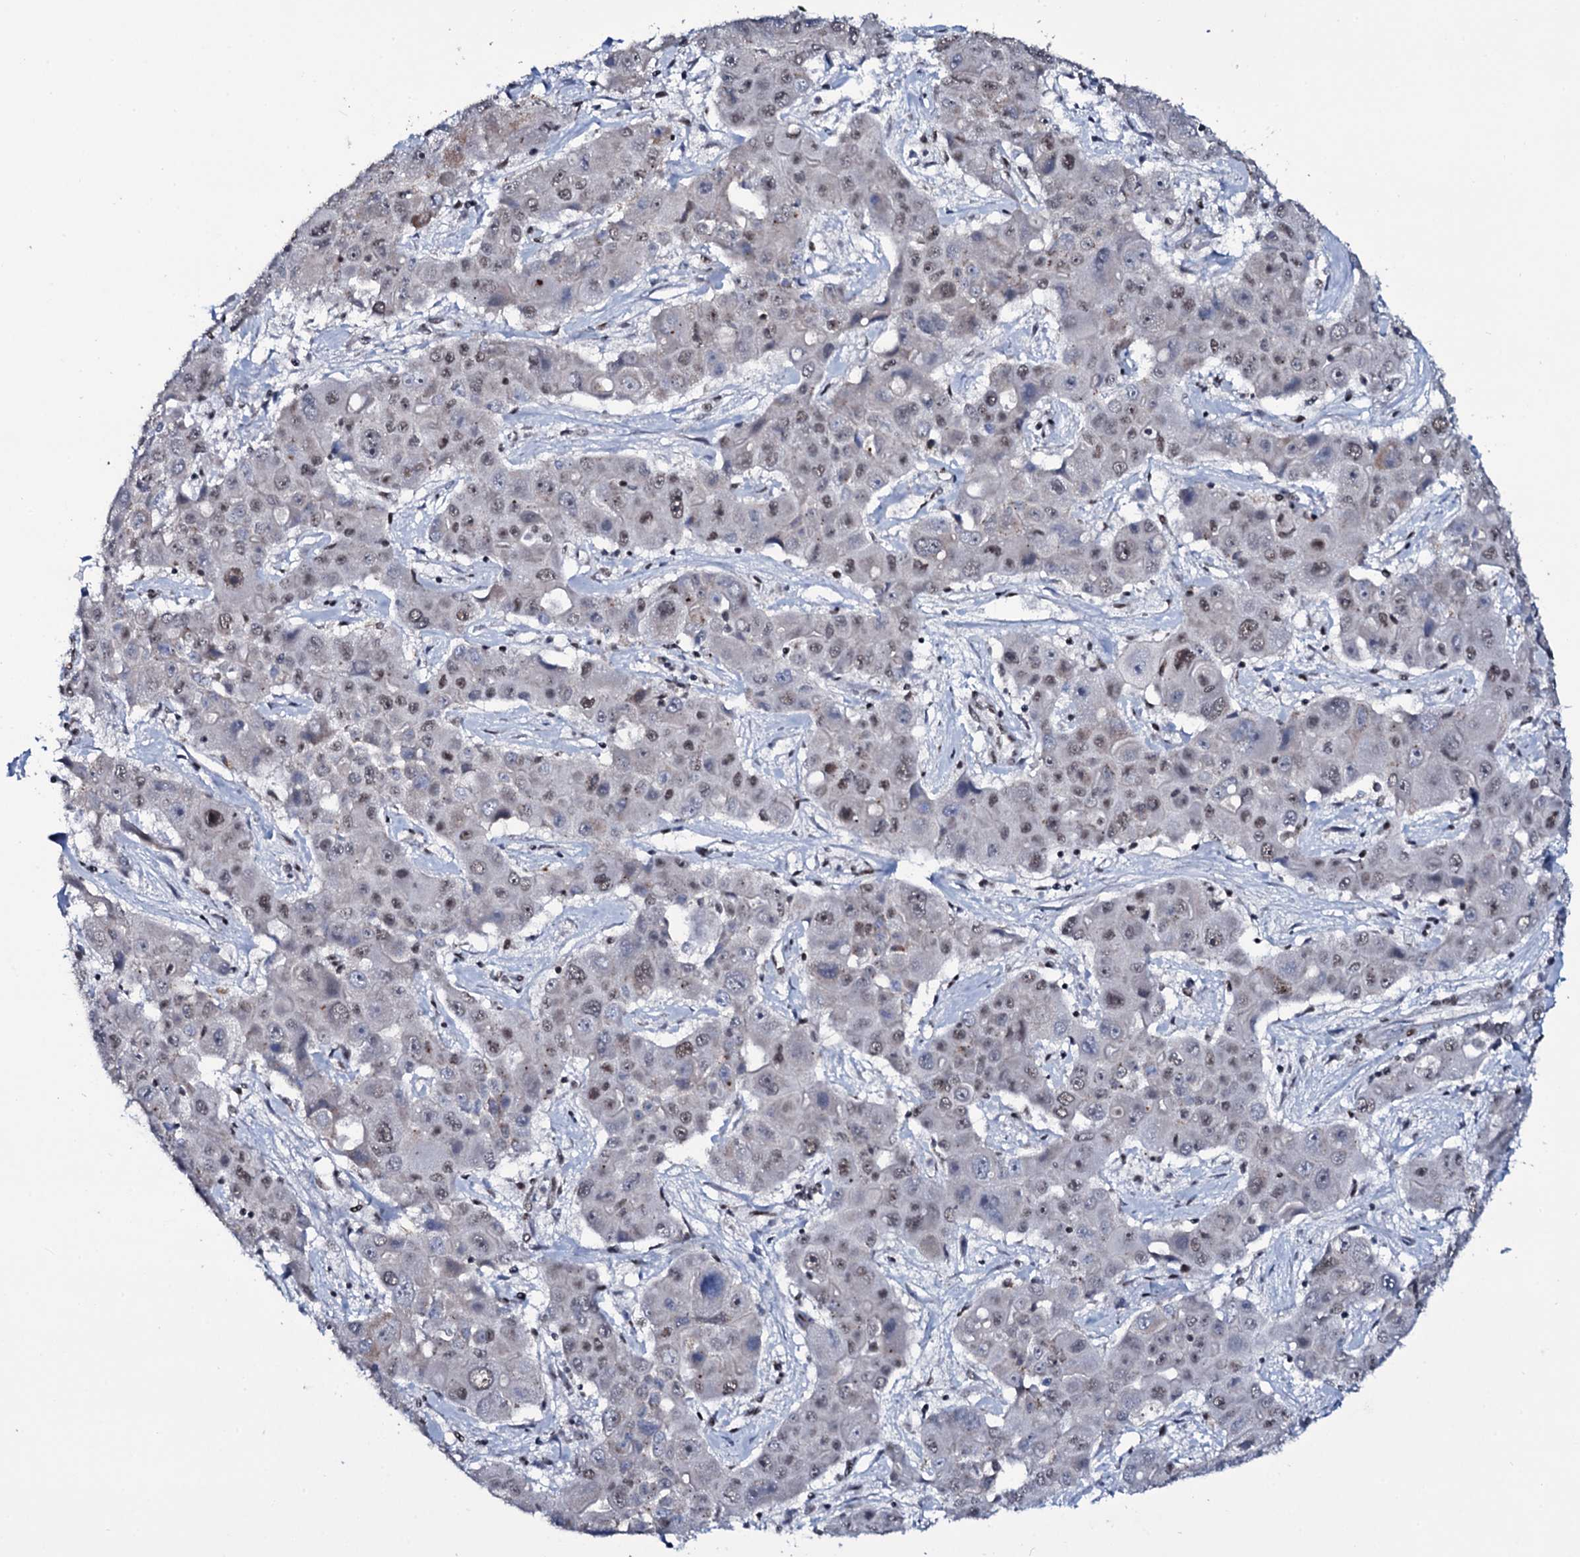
{"staining": {"intensity": "weak", "quantity": "<25%", "location": "nuclear"}, "tissue": "liver cancer", "cell_type": "Tumor cells", "image_type": "cancer", "snomed": [{"axis": "morphology", "description": "Cholangiocarcinoma"}, {"axis": "topography", "description": "Liver"}], "caption": "The photomicrograph displays no staining of tumor cells in liver cancer. The staining was performed using DAB (3,3'-diaminobenzidine) to visualize the protein expression in brown, while the nuclei were stained in blue with hematoxylin (Magnification: 20x).", "gene": "ZMIZ2", "patient": {"sex": "male", "age": 67}}